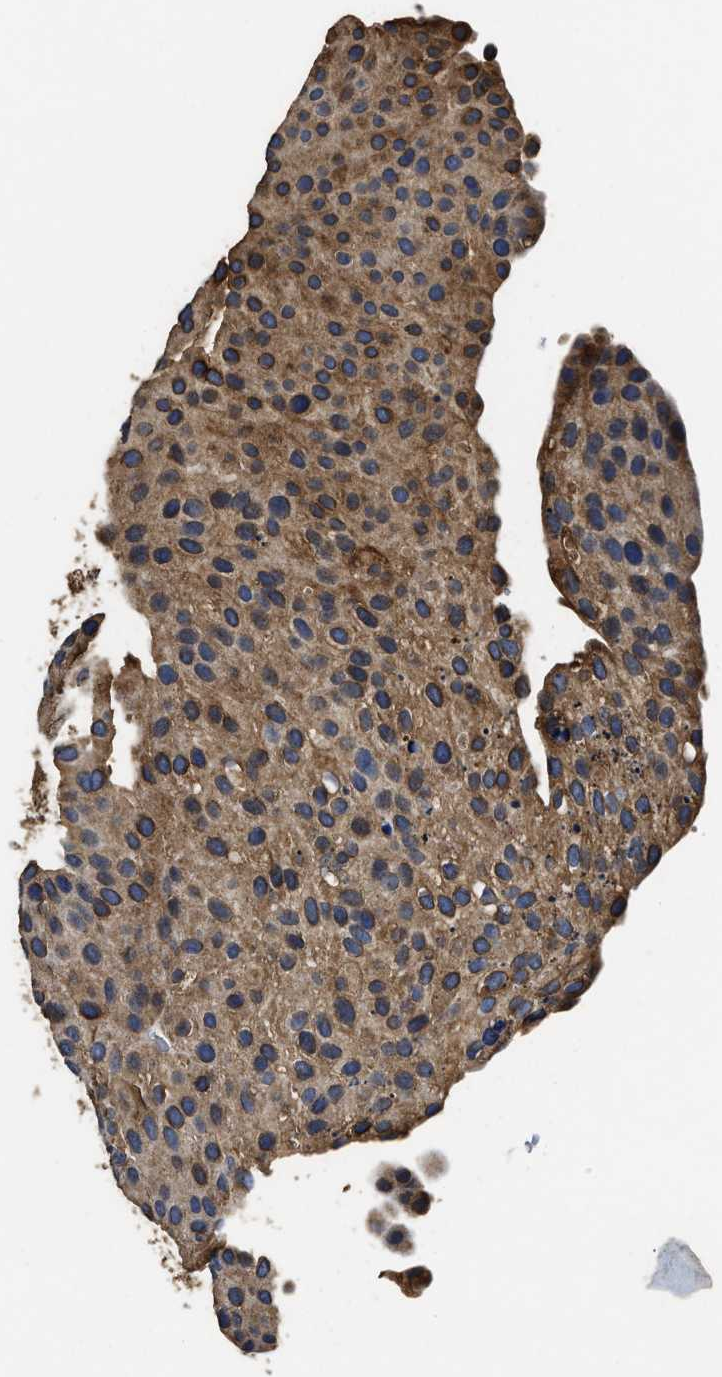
{"staining": {"intensity": "moderate", "quantity": ">75%", "location": "cytoplasmic/membranous"}, "tissue": "urothelial cancer", "cell_type": "Tumor cells", "image_type": "cancer", "snomed": [{"axis": "morphology", "description": "Urothelial carcinoma, Low grade"}, {"axis": "topography", "description": "Smooth muscle"}, {"axis": "topography", "description": "Urinary bladder"}], "caption": "Immunohistochemistry histopathology image of human low-grade urothelial carcinoma stained for a protein (brown), which demonstrates medium levels of moderate cytoplasmic/membranous expression in about >75% of tumor cells.", "gene": "CTNNA1", "patient": {"sex": "male", "age": 60}}